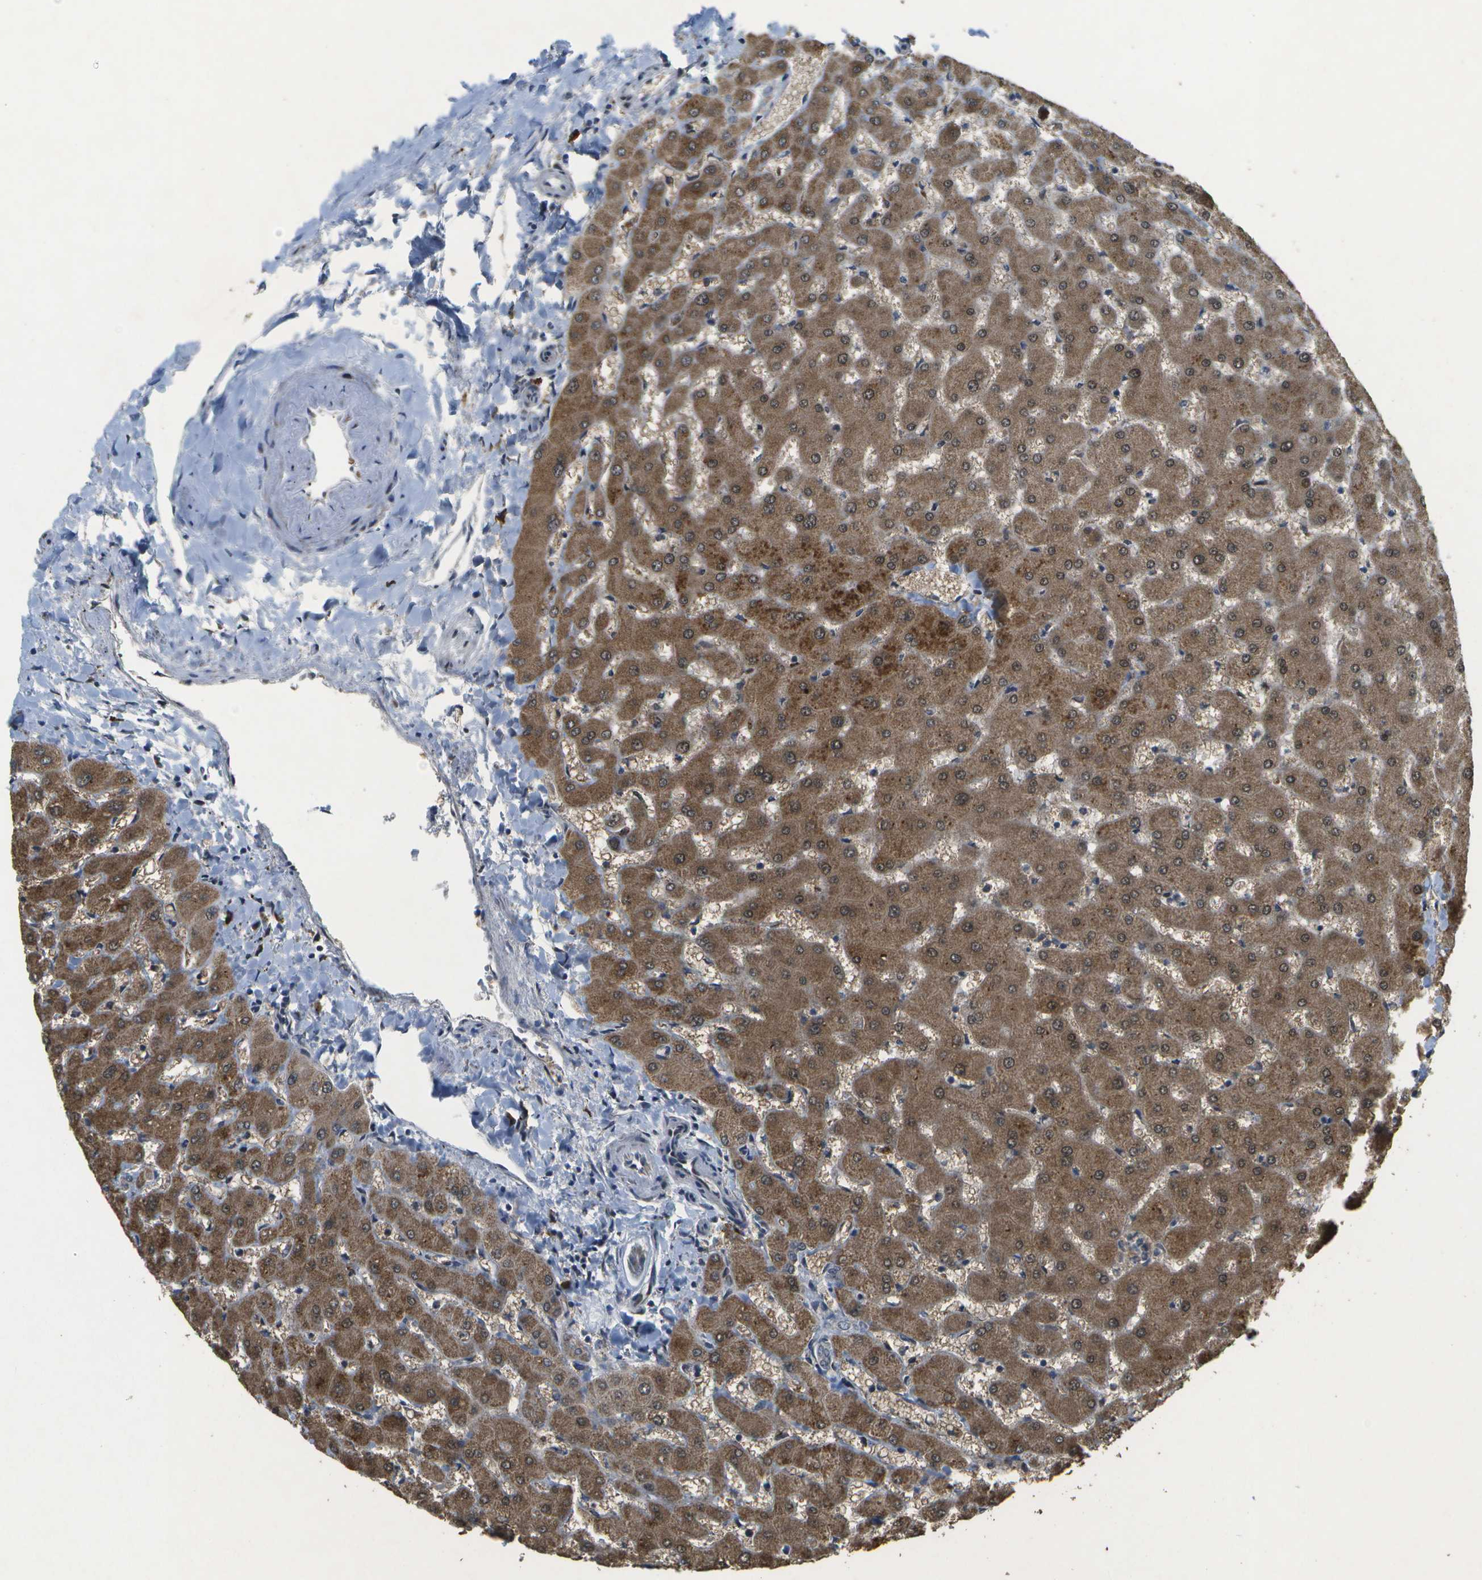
{"staining": {"intensity": "weak", "quantity": "<25%", "location": "cytoplasmic/membranous"}, "tissue": "liver", "cell_type": "Cholangiocytes", "image_type": "normal", "snomed": [{"axis": "morphology", "description": "Normal tissue, NOS"}, {"axis": "topography", "description": "Liver"}], "caption": "DAB immunohistochemical staining of benign human liver shows no significant expression in cholangiocytes. Brightfield microscopy of immunohistochemistry stained with DAB (brown) and hematoxylin (blue), captured at high magnification.", "gene": "HADHA", "patient": {"sex": "female", "age": 63}}